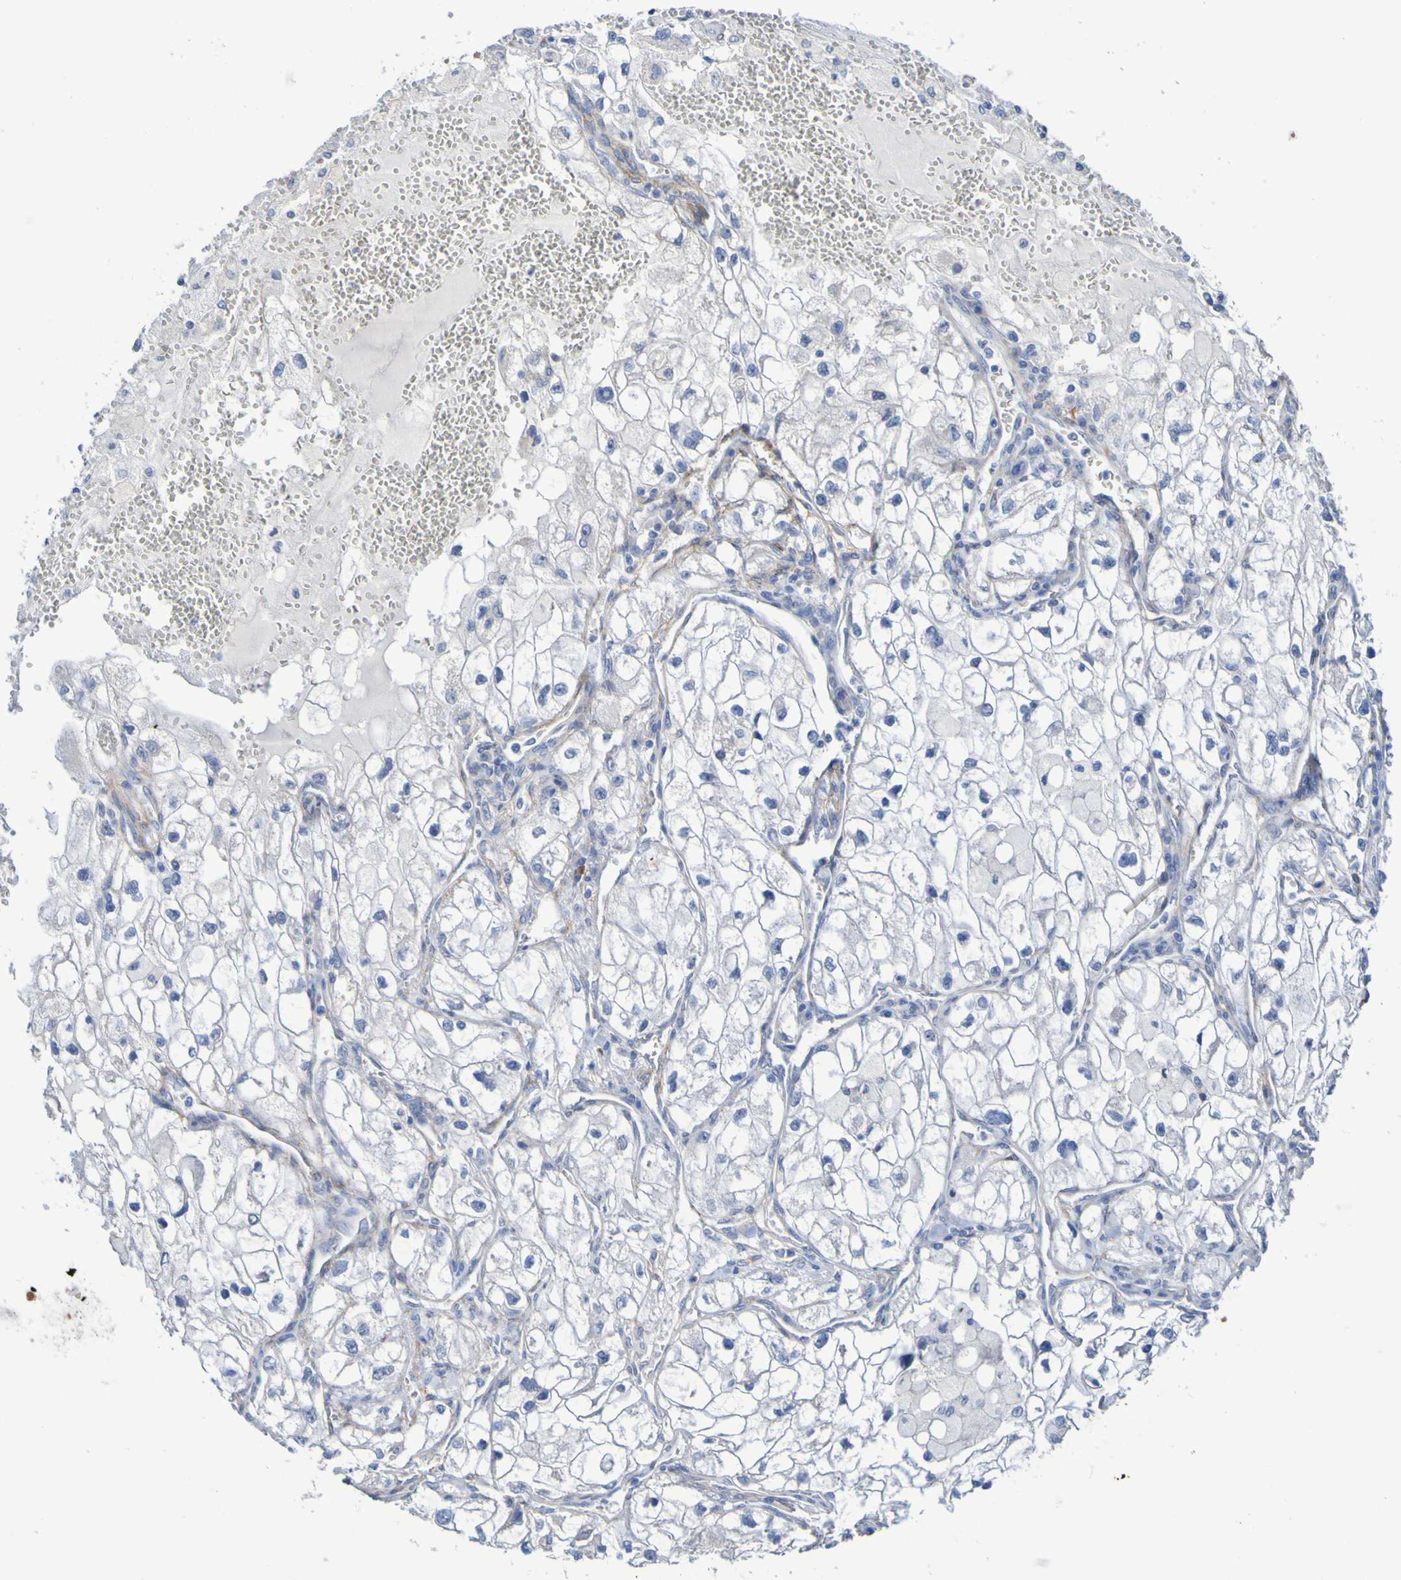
{"staining": {"intensity": "negative", "quantity": "none", "location": "none"}, "tissue": "renal cancer", "cell_type": "Tumor cells", "image_type": "cancer", "snomed": [{"axis": "morphology", "description": "Adenocarcinoma, NOS"}, {"axis": "topography", "description": "Kidney"}], "caption": "Image shows no significant protein expression in tumor cells of adenocarcinoma (renal).", "gene": "SGCB", "patient": {"sex": "female", "age": 70}}